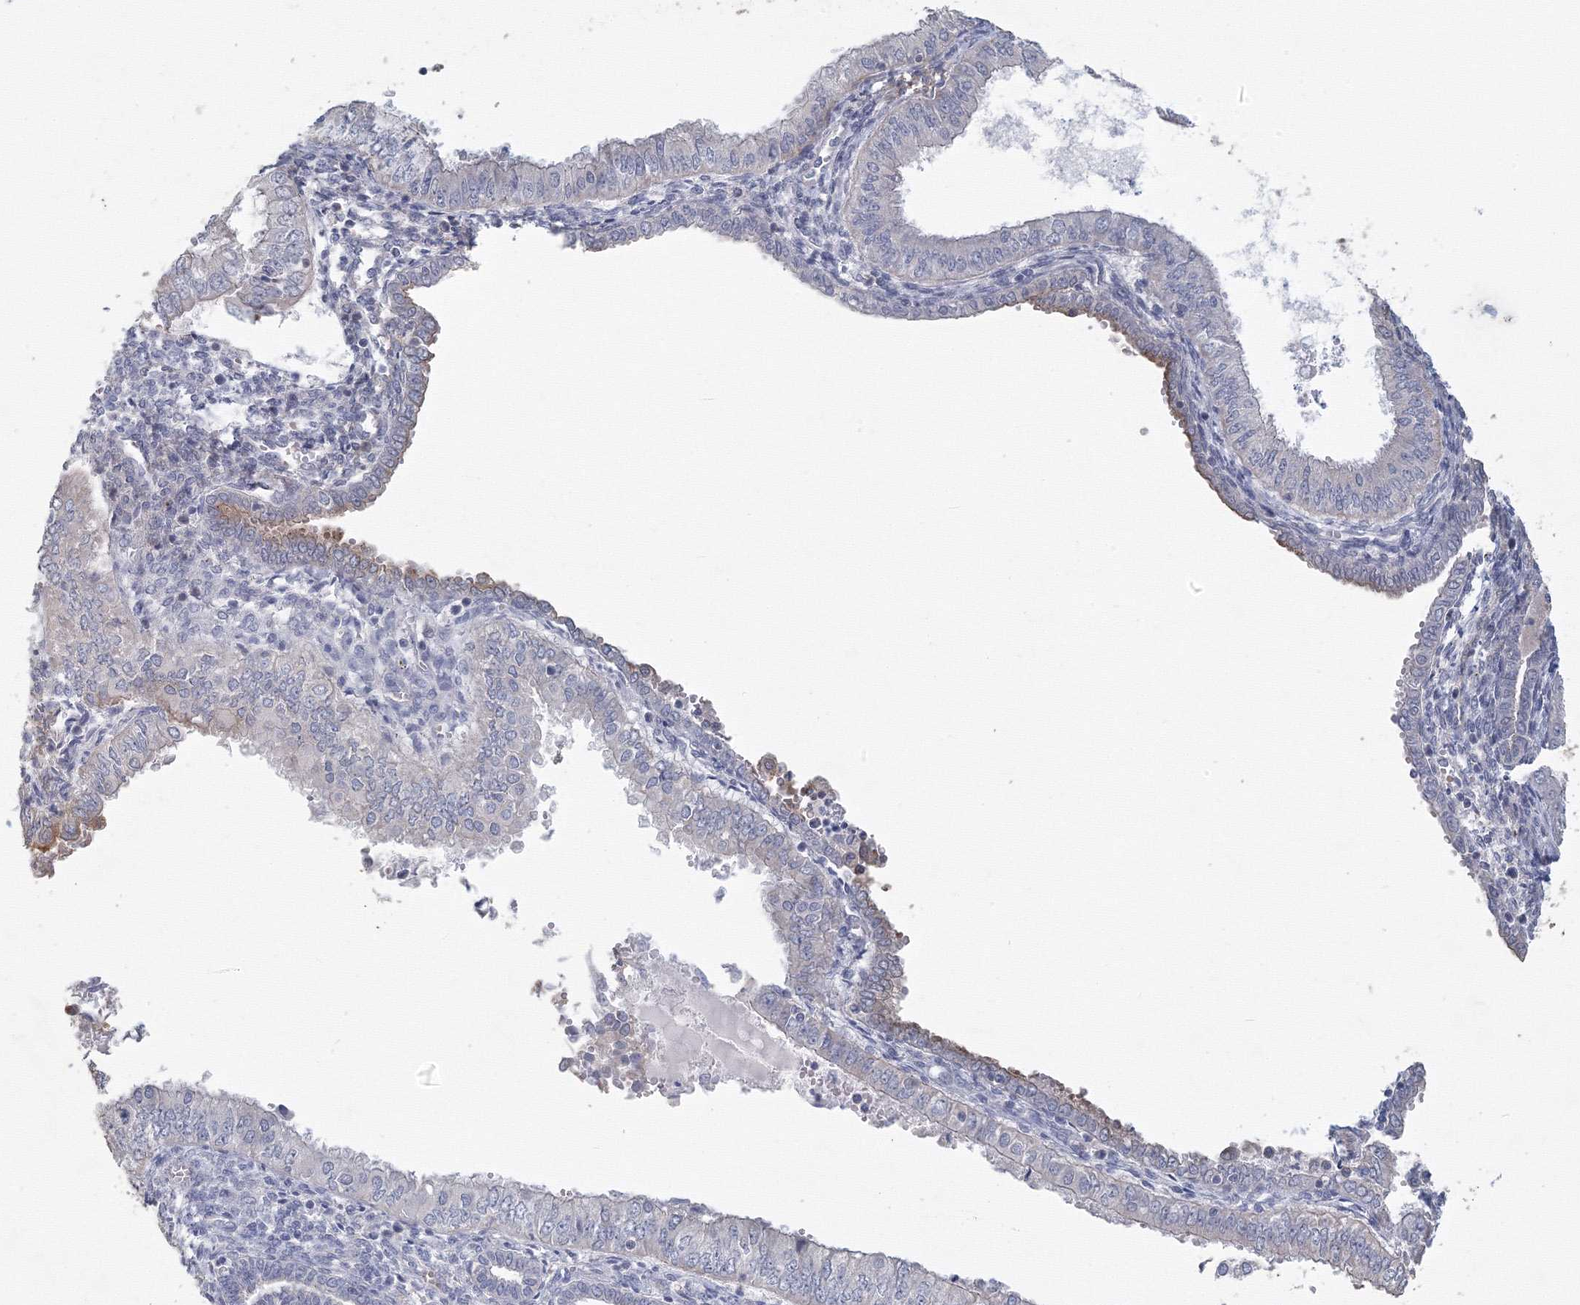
{"staining": {"intensity": "negative", "quantity": "none", "location": "none"}, "tissue": "endometrial cancer", "cell_type": "Tumor cells", "image_type": "cancer", "snomed": [{"axis": "morphology", "description": "Normal tissue, NOS"}, {"axis": "morphology", "description": "Adenocarcinoma, NOS"}, {"axis": "topography", "description": "Endometrium"}], "caption": "There is no significant expression in tumor cells of endometrial cancer (adenocarcinoma).", "gene": "TACC2", "patient": {"sex": "female", "age": 53}}